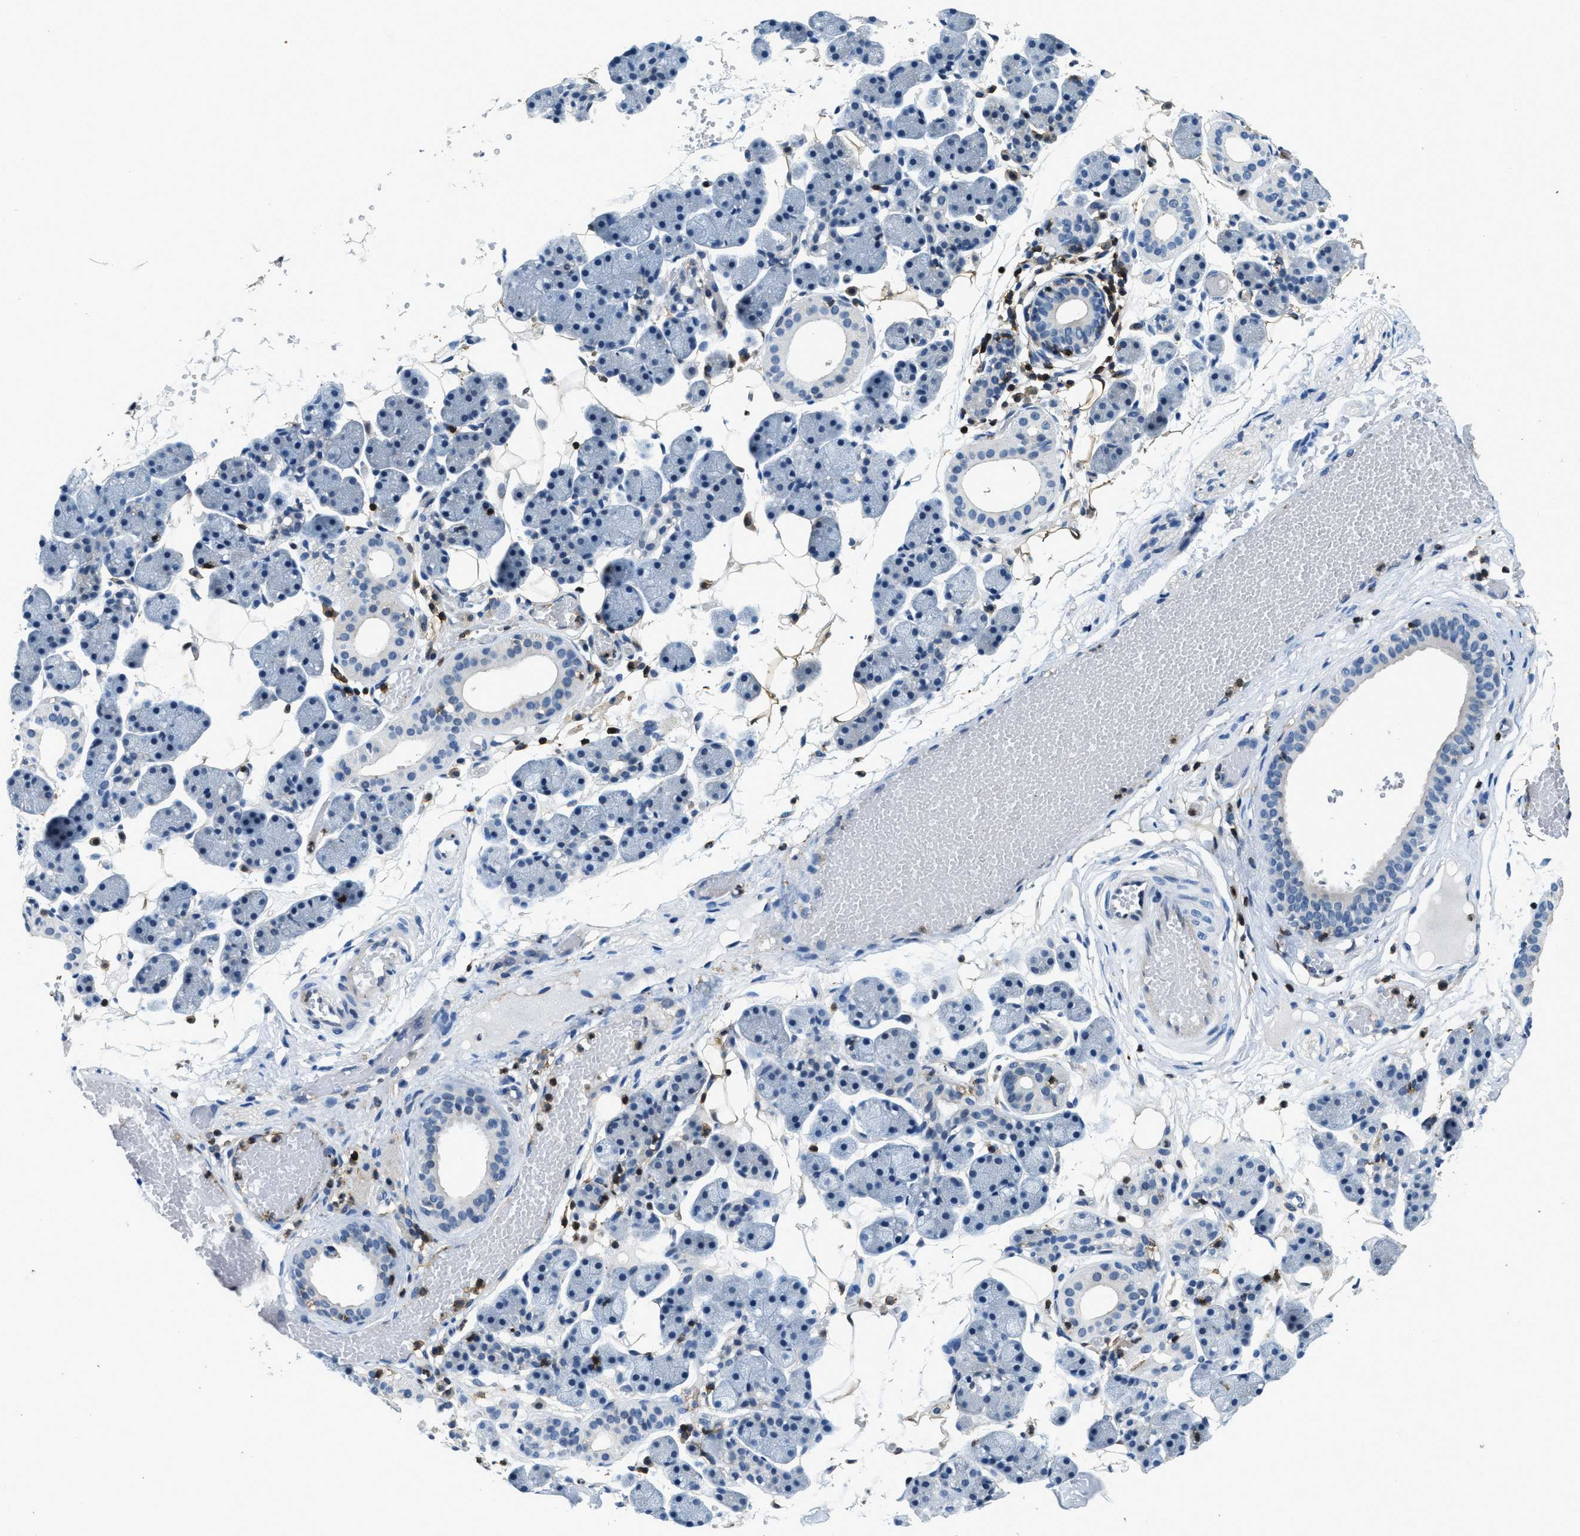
{"staining": {"intensity": "negative", "quantity": "none", "location": "none"}, "tissue": "salivary gland", "cell_type": "Glandular cells", "image_type": "normal", "snomed": [{"axis": "morphology", "description": "Normal tissue, NOS"}, {"axis": "topography", "description": "Salivary gland"}], "caption": "Protein analysis of benign salivary gland demonstrates no significant positivity in glandular cells.", "gene": "MYO1G", "patient": {"sex": "female", "age": 33}}